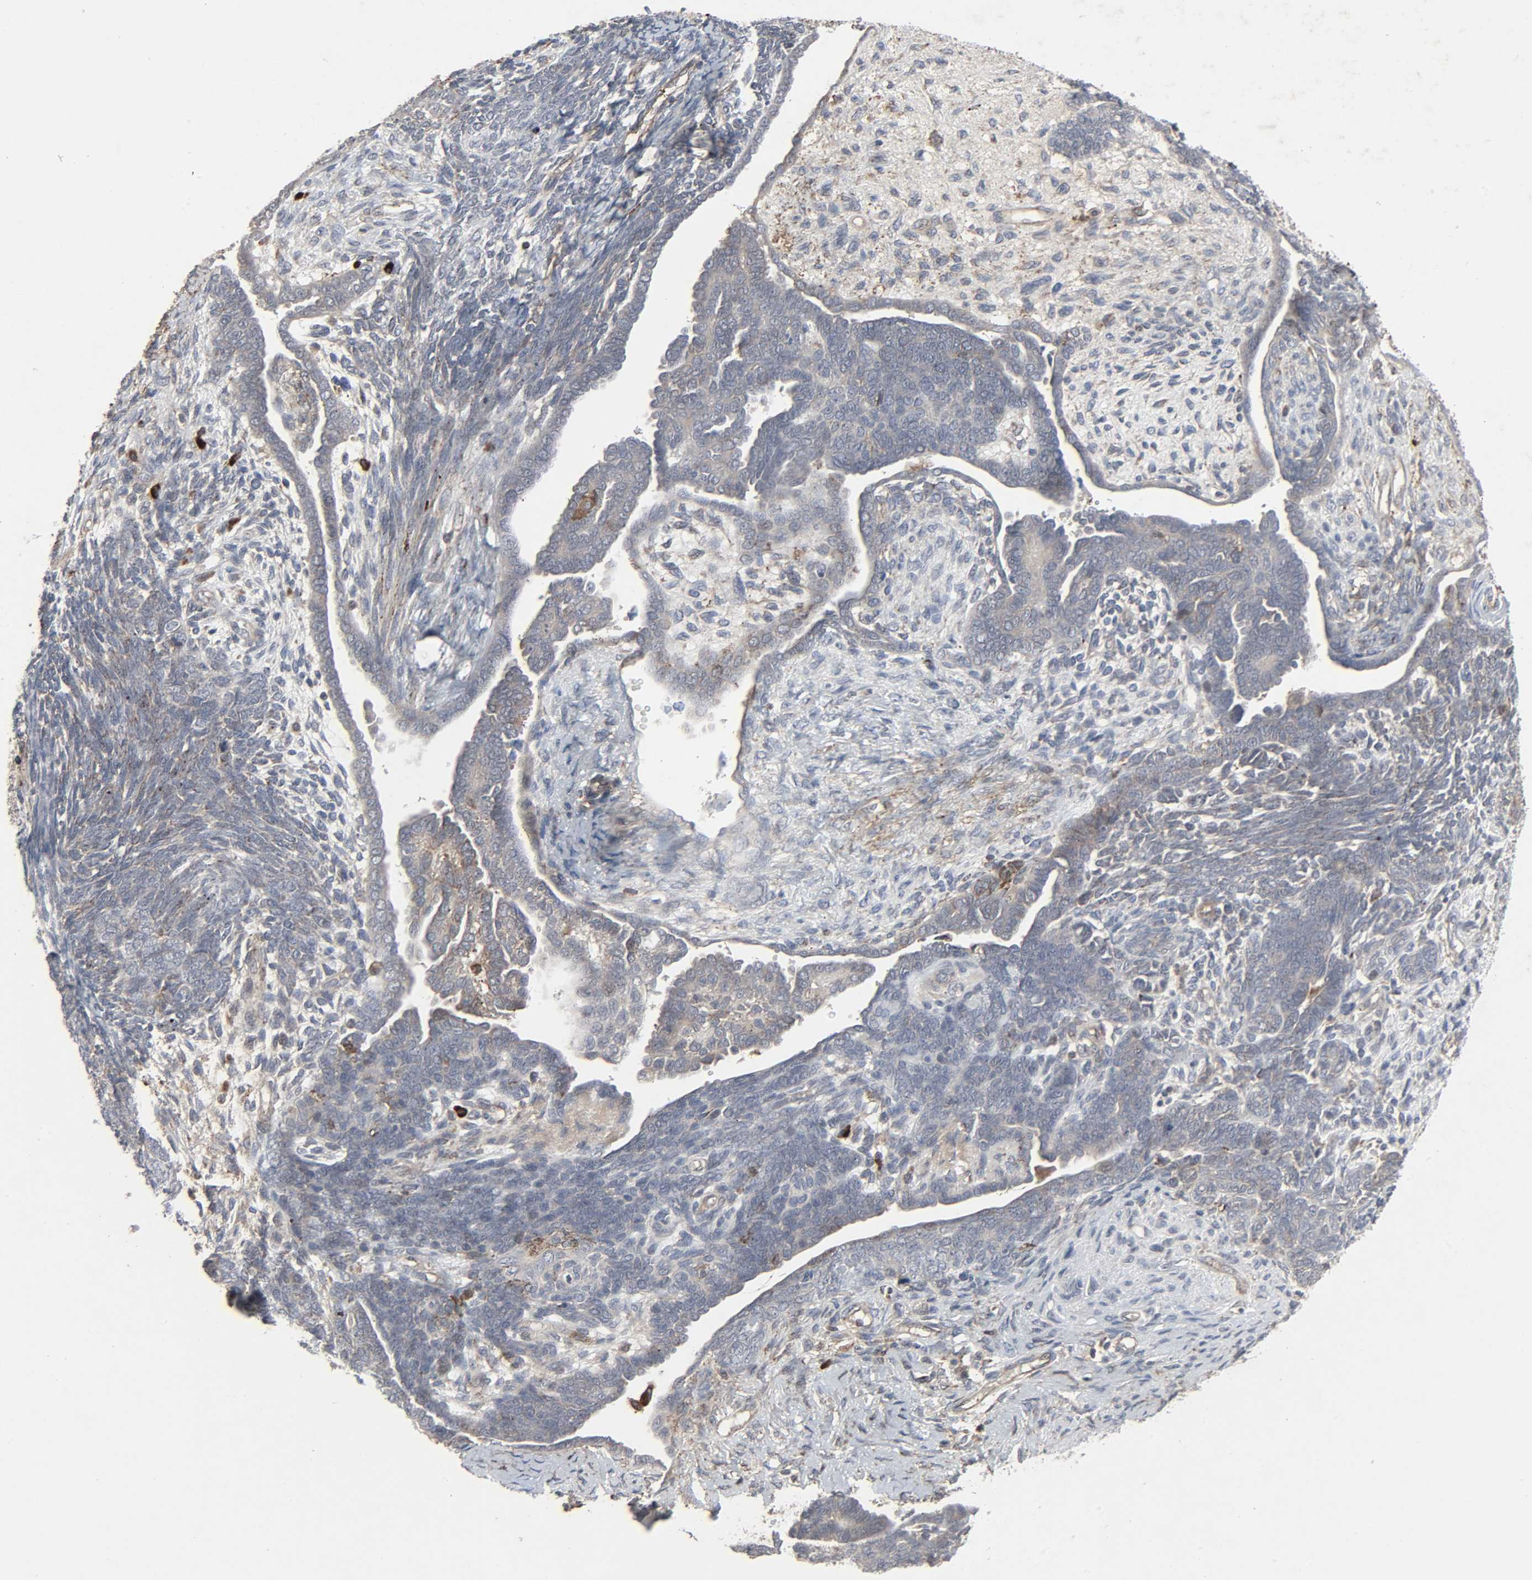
{"staining": {"intensity": "weak", "quantity": ">75%", "location": "cytoplasmic/membranous"}, "tissue": "endometrial cancer", "cell_type": "Tumor cells", "image_type": "cancer", "snomed": [{"axis": "morphology", "description": "Neoplasm, malignant, NOS"}, {"axis": "topography", "description": "Endometrium"}], "caption": "Human neoplasm (malignant) (endometrial) stained with a brown dye exhibits weak cytoplasmic/membranous positive positivity in about >75% of tumor cells.", "gene": "ADCY4", "patient": {"sex": "female", "age": 74}}